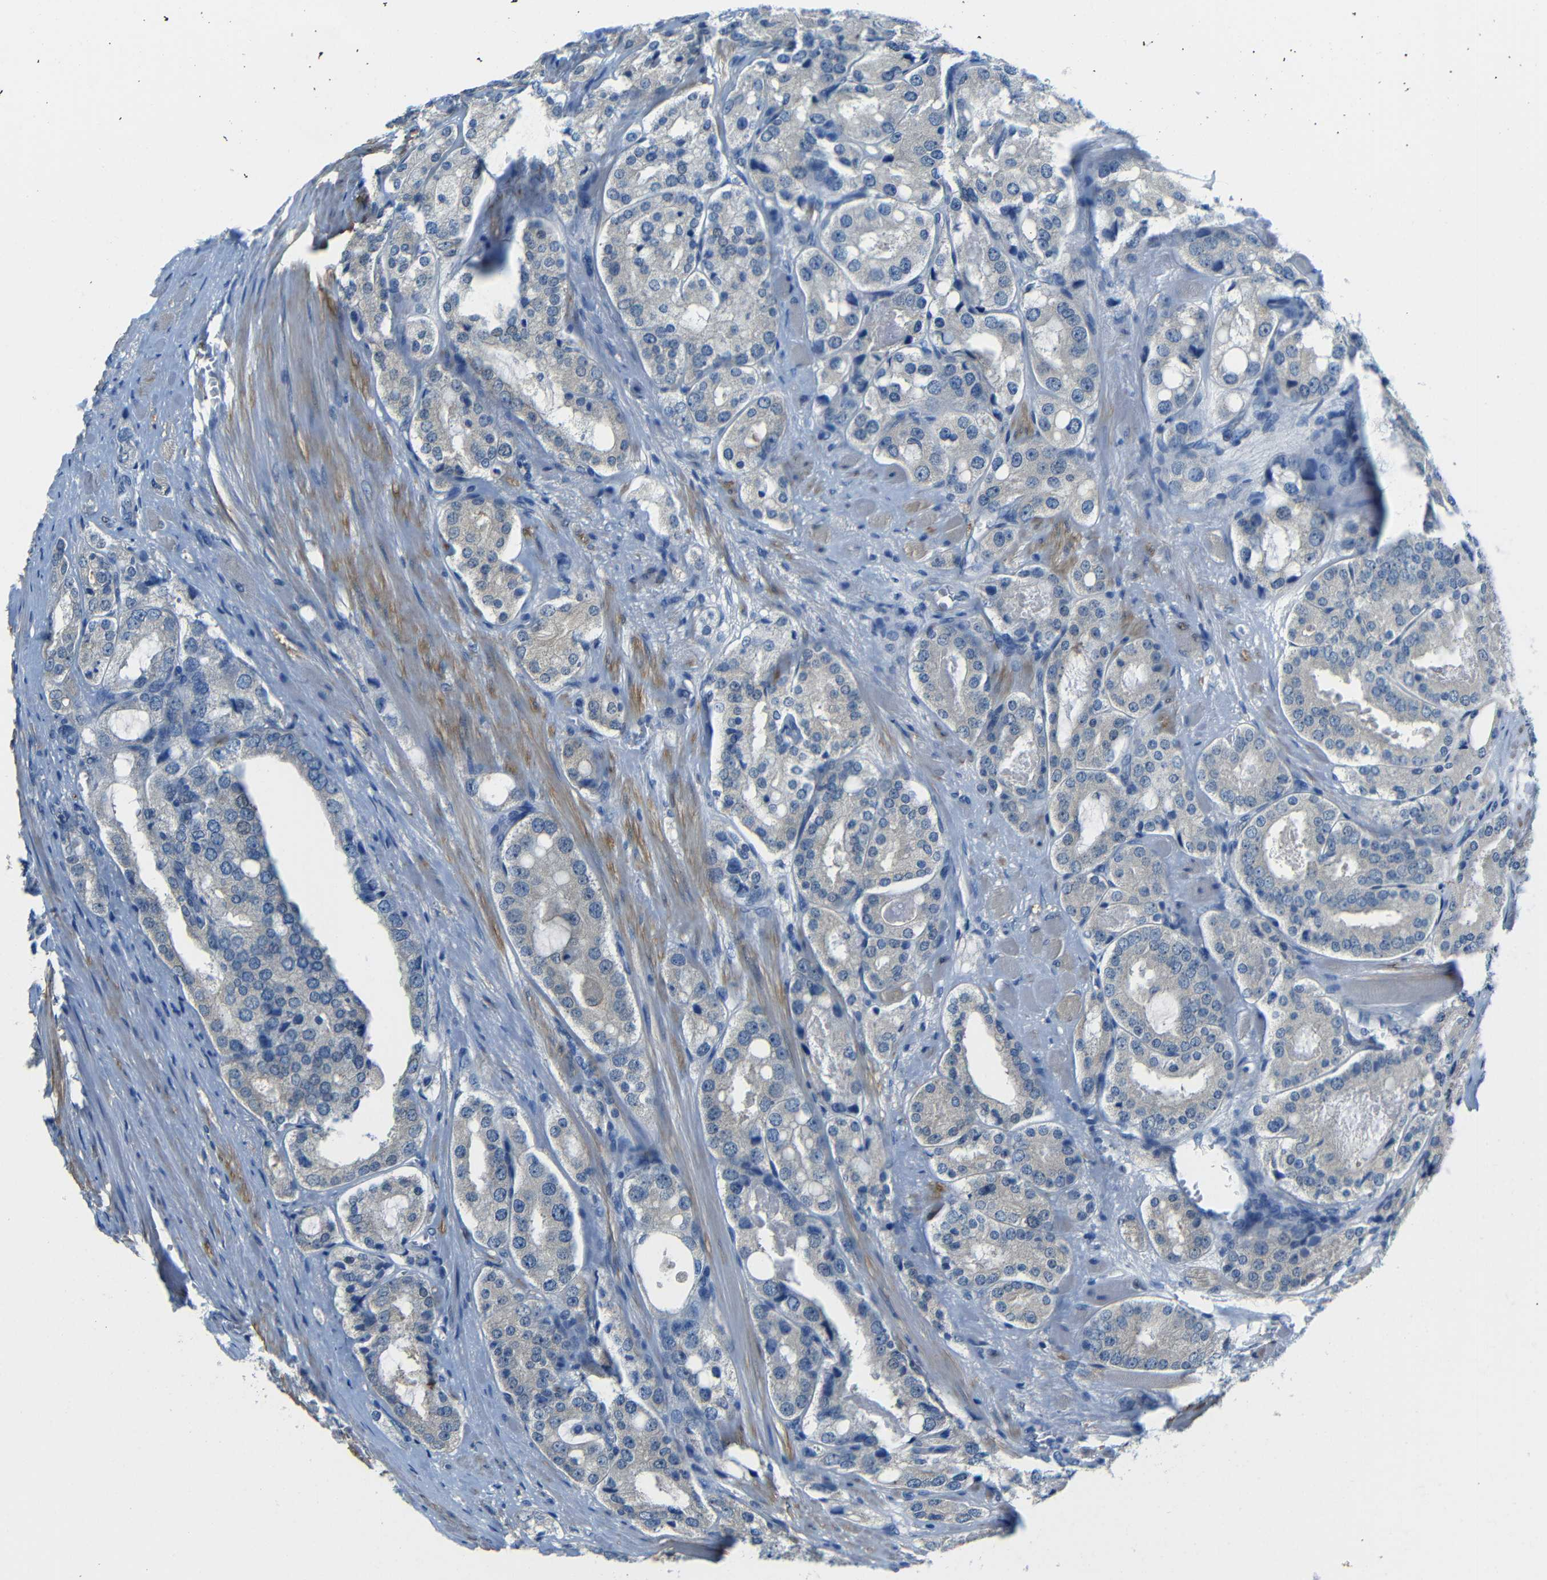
{"staining": {"intensity": "negative", "quantity": "none", "location": "none"}, "tissue": "prostate cancer", "cell_type": "Tumor cells", "image_type": "cancer", "snomed": [{"axis": "morphology", "description": "Adenocarcinoma, High grade"}, {"axis": "topography", "description": "Prostate"}], "caption": "DAB immunohistochemical staining of prostate high-grade adenocarcinoma demonstrates no significant positivity in tumor cells.", "gene": "NEGR1", "patient": {"sex": "male", "age": 65}}